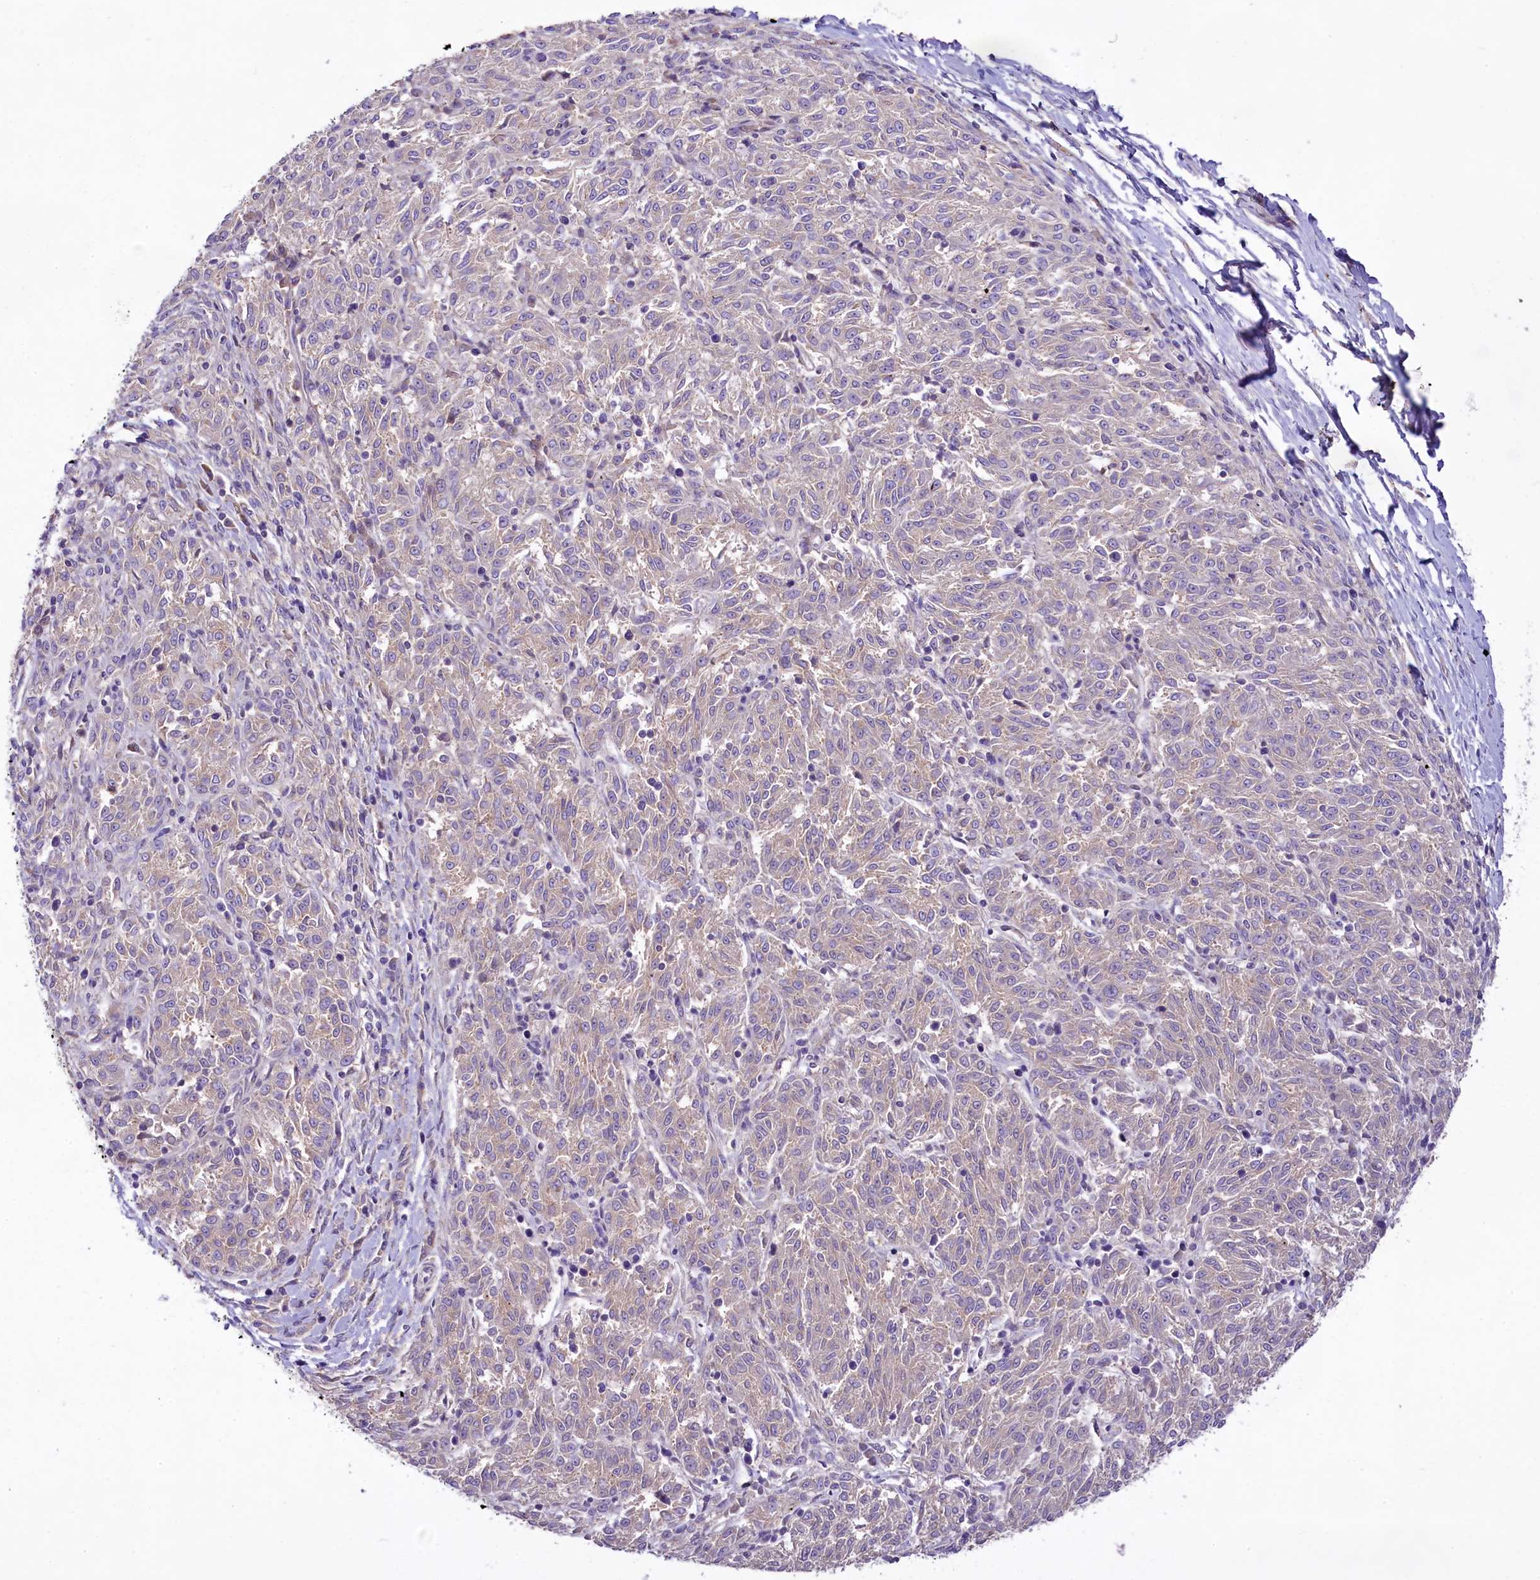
{"staining": {"intensity": "weak", "quantity": "25%-75%", "location": "cytoplasmic/membranous"}, "tissue": "melanoma", "cell_type": "Tumor cells", "image_type": "cancer", "snomed": [{"axis": "morphology", "description": "Malignant melanoma, NOS"}, {"axis": "topography", "description": "Skin"}], "caption": "Melanoma stained with IHC displays weak cytoplasmic/membranous staining in approximately 25%-75% of tumor cells.", "gene": "PEMT", "patient": {"sex": "female", "age": 72}}